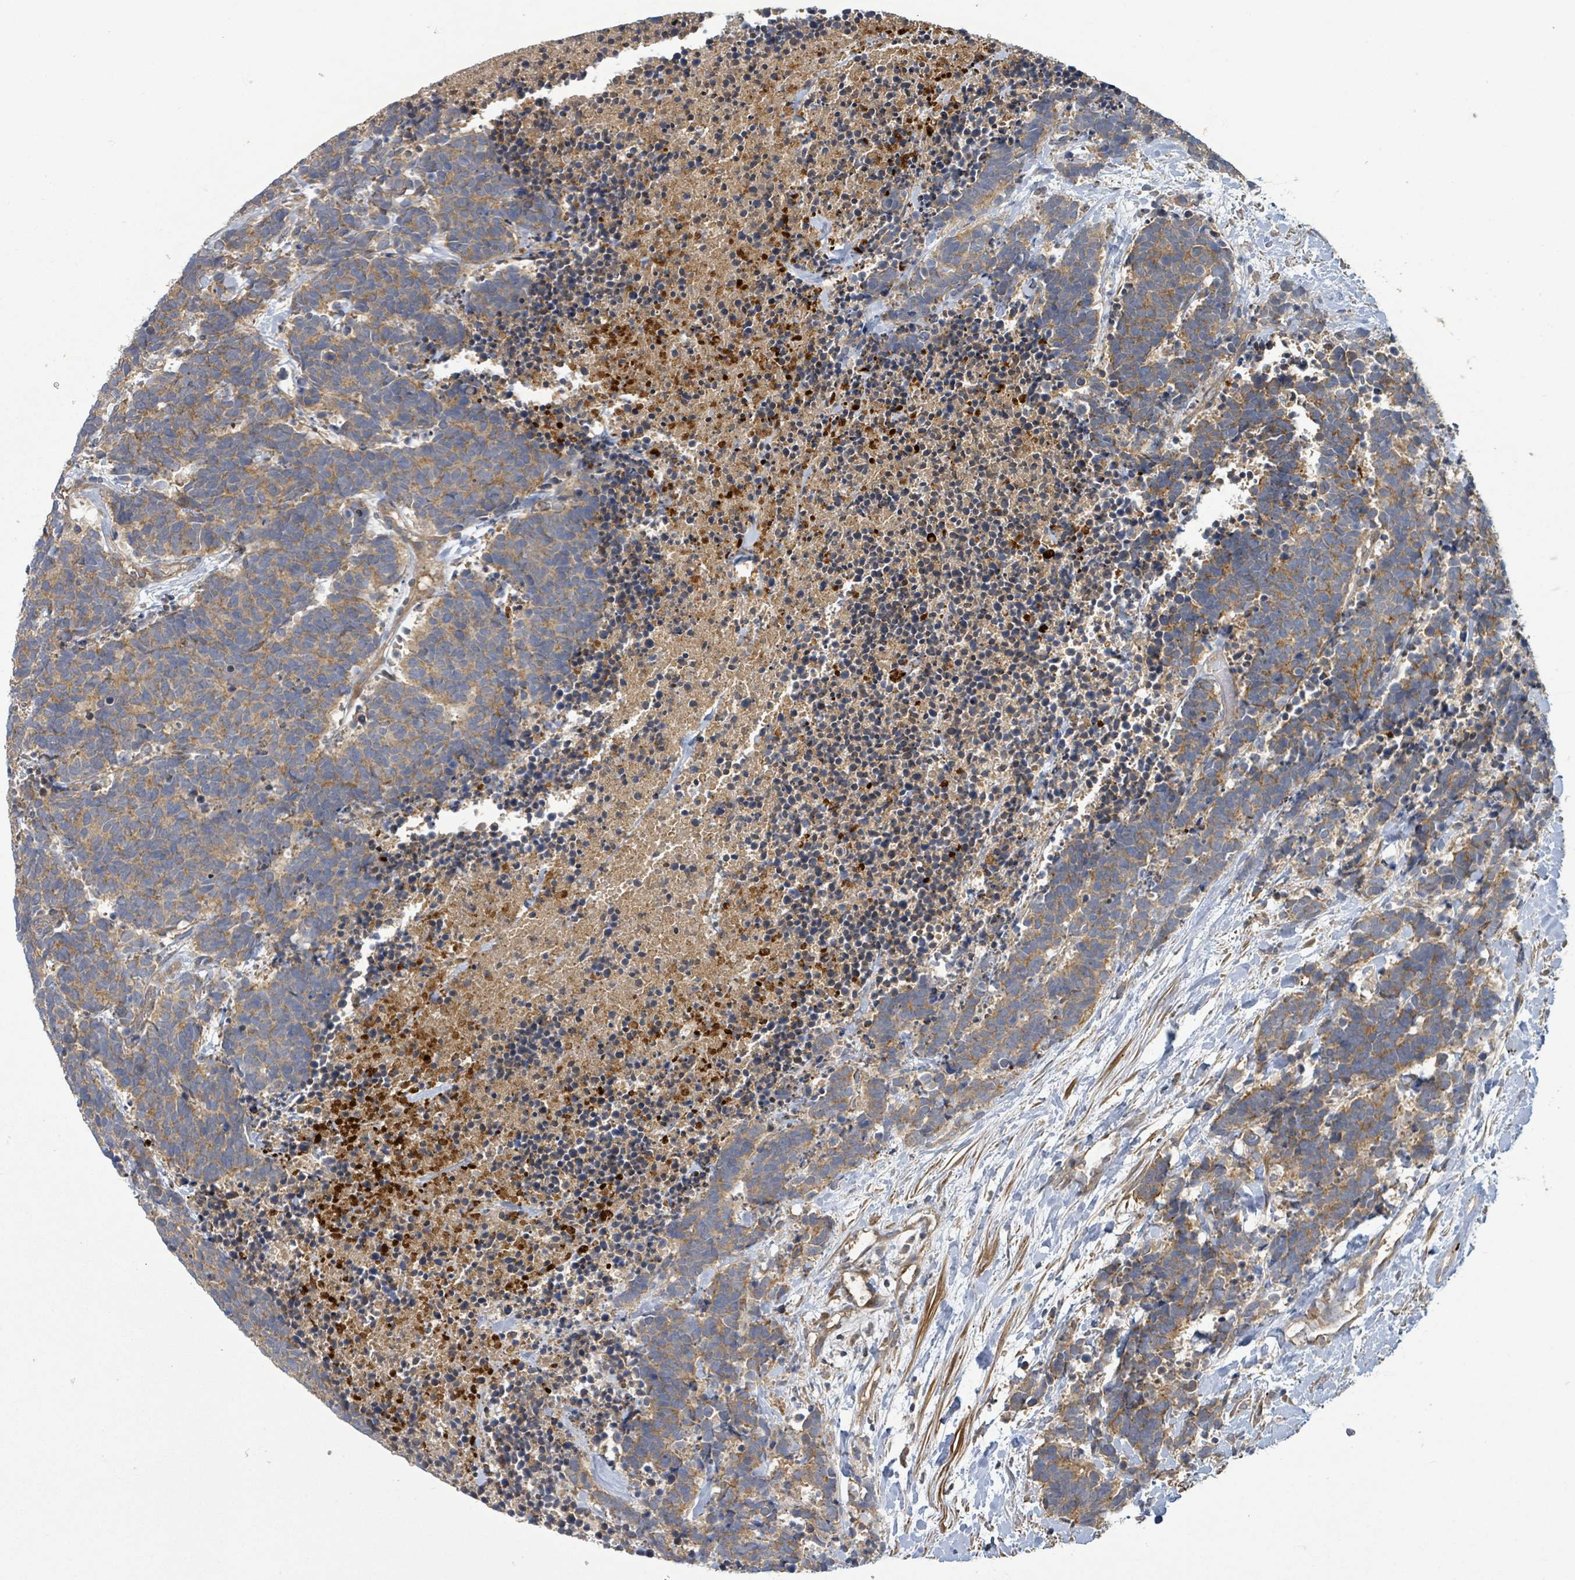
{"staining": {"intensity": "moderate", "quantity": ">75%", "location": "cytoplasmic/membranous"}, "tissue": "carcinoid", "cell_type": "Tumor cells", "image_type": "cancer", "snomed": [{"axis": "morphology", "description": "Carcinoma, NOS"}, {"axis": "morphology", "description": "Carcinoid, malignant, NOS"}, {"axis": "topography", "description": "Prostate"}], "caption": "This micrograph exhibits IHC staining of human carcinoma, with medium moderate cytoplasmic/membranous positivity in about >75% of tumor cells.", "gene": "STARD4", "patient": {"sex": "male", "age": 57}}